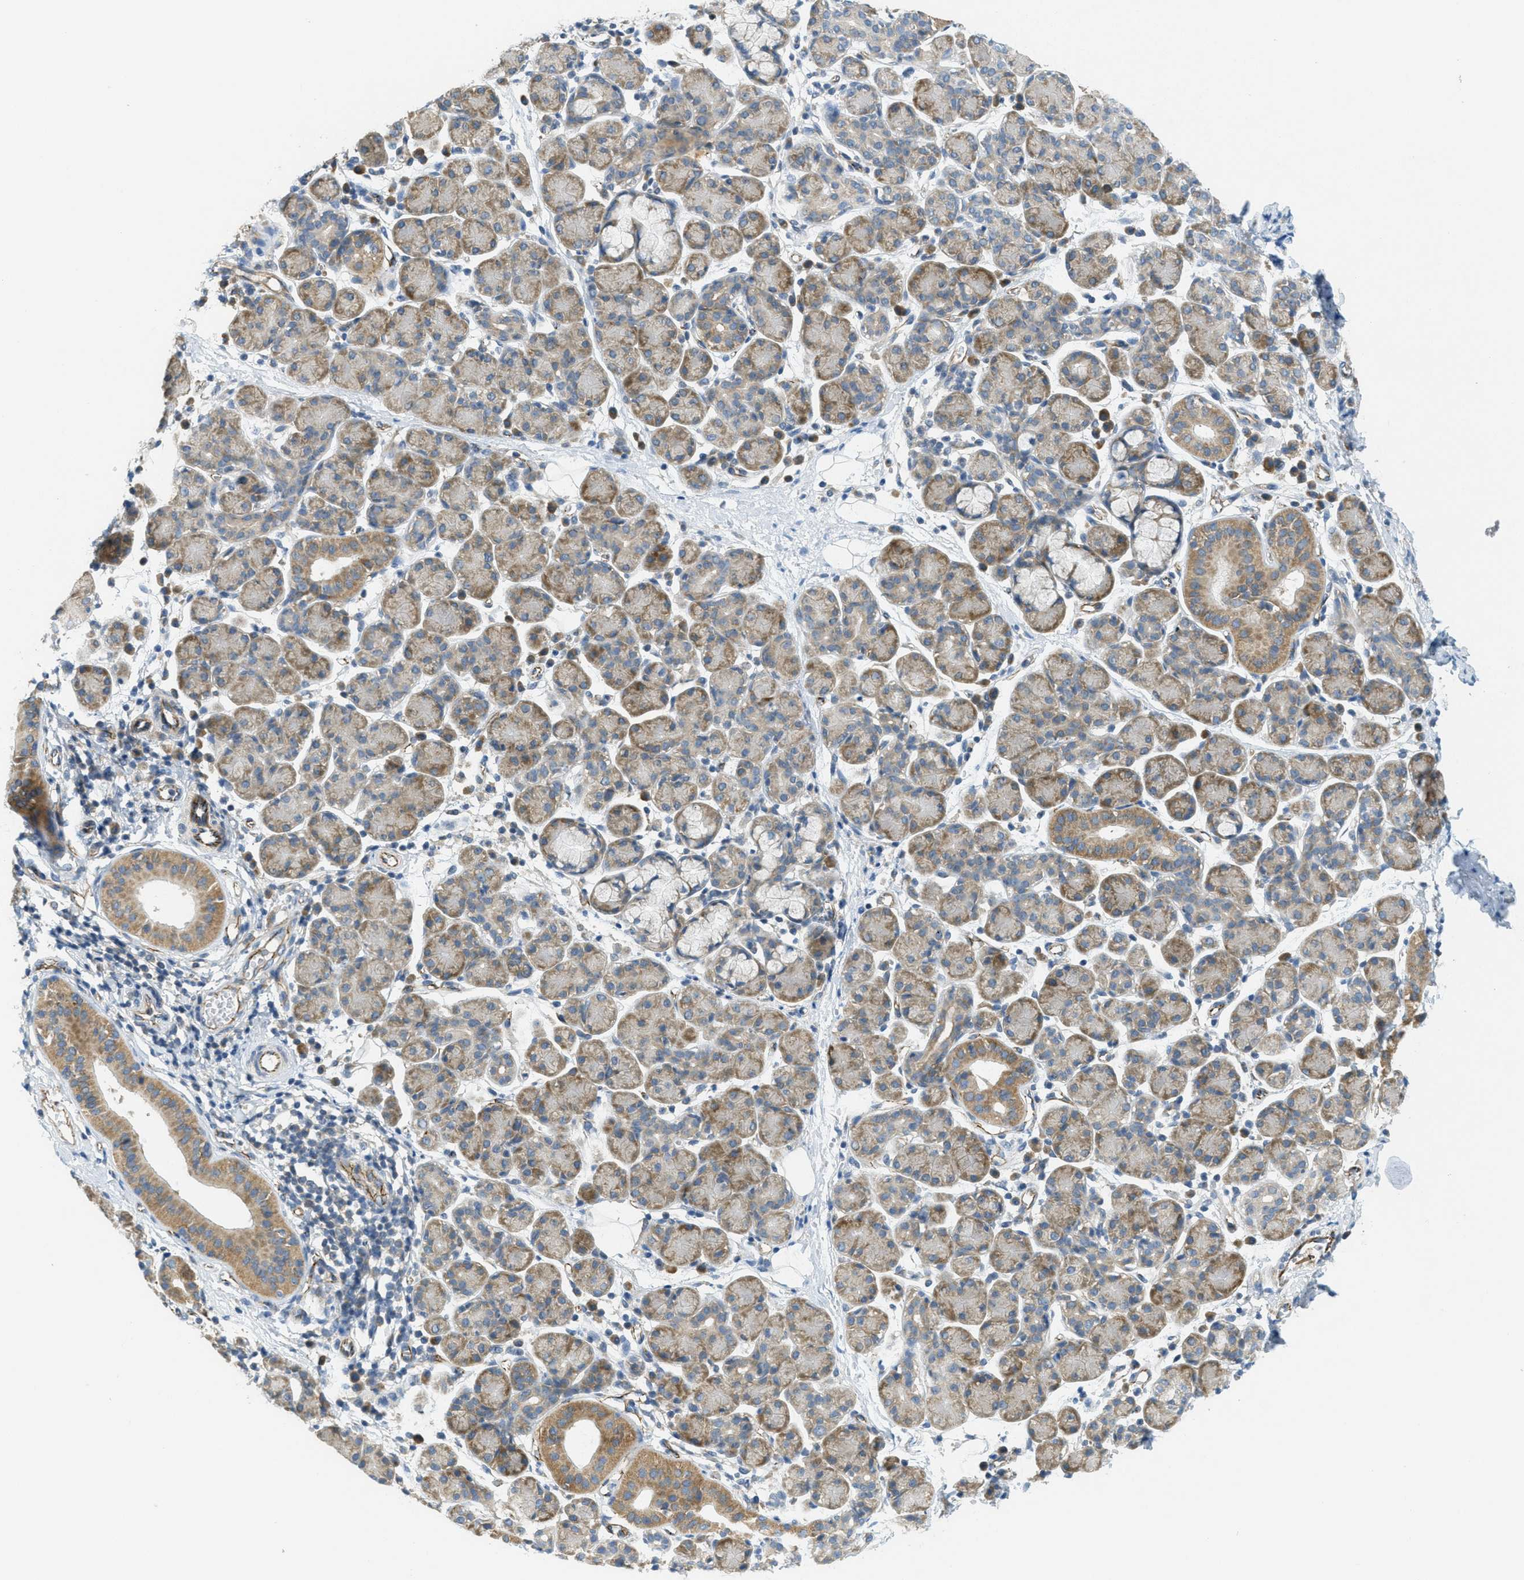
{"staining": {"intensity": "moderate", "quantity": "25%-75%", "location": "cytoplasmic/membranous"}, "tissue": "salivary gland", "cell_type": "Glandular cells", "image_type": "normal", "snomed": [{"axis": "morphology", "description": "Normal tissue, NOS"}, {"axis": "morphology", "description": "Inflammation, NOS"}, {"axis": "topography", "description": "Lymph node"}, {"axis": "topography", "description": "Salivary gland"}], "caption": "This is a histology image of IHC staining of benign salivary gland, which shows moderate positivity in the cytoplasmic/membranous of glandular cells.", "gene": "JCAD", "patient": {"sex": "male", "age": 3}}